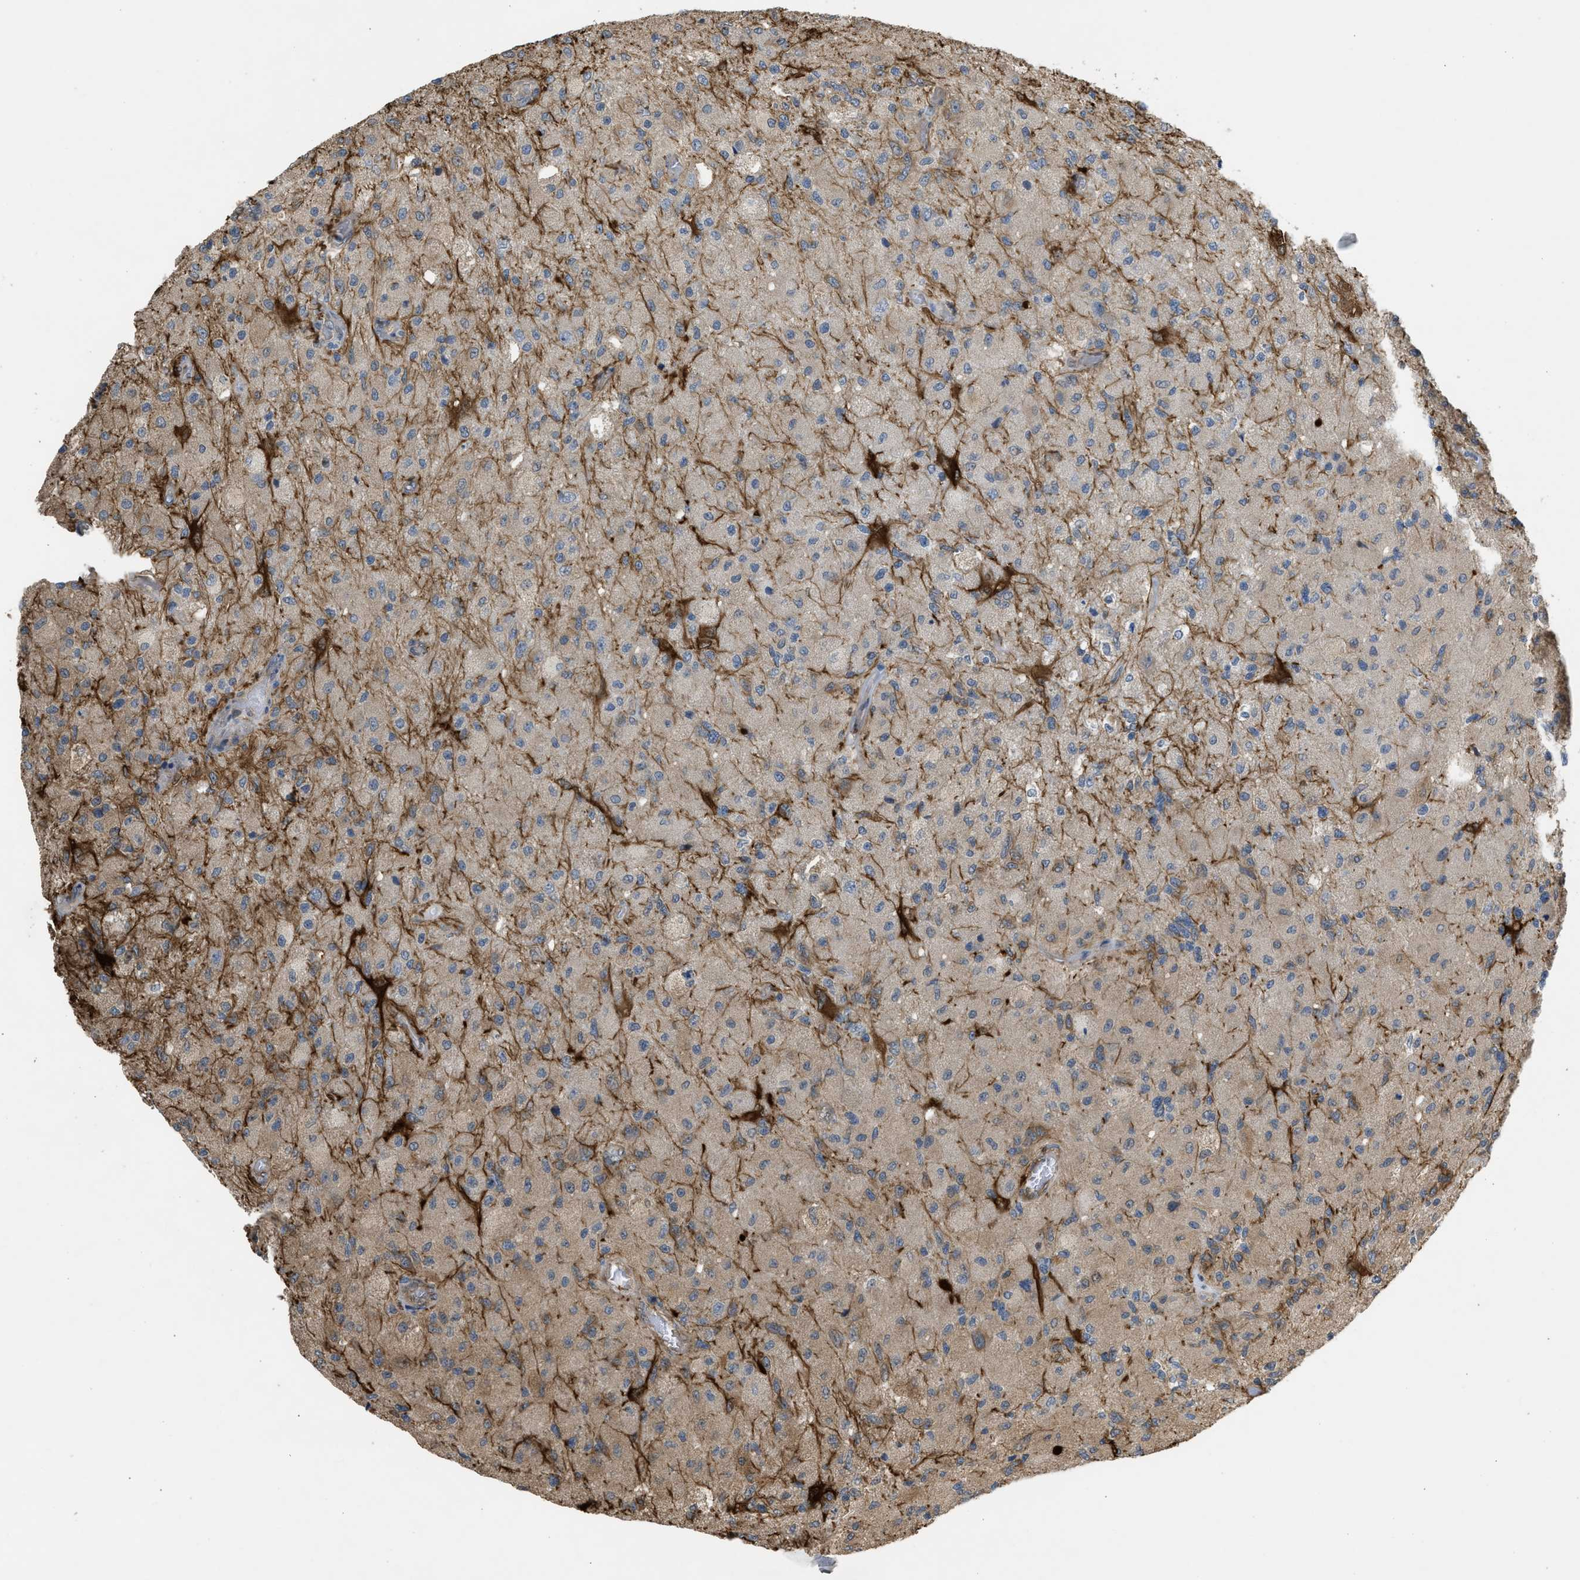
{"staining": {"intensity": "negative", "quantity": "none", "location": "none"}, "tissue": "glioma", "cell_type": "Tumor cells", "image_type": "cancer", "snomed": [{"axis": "morphology", "description": "Normal tissue, NOS"}, {"axis": "morphology", "description": "Glioma, malignant, High grade"}, {"axis": "topography", "description": "Cerebral cortex"}], "caption": "An IHC image of malignant high-grade glioma is shown. There is no staining in tumor cells of malignant high-grade glioma.", "gene": "BAG3", "patient": {"sex": "male", "age": 77}}